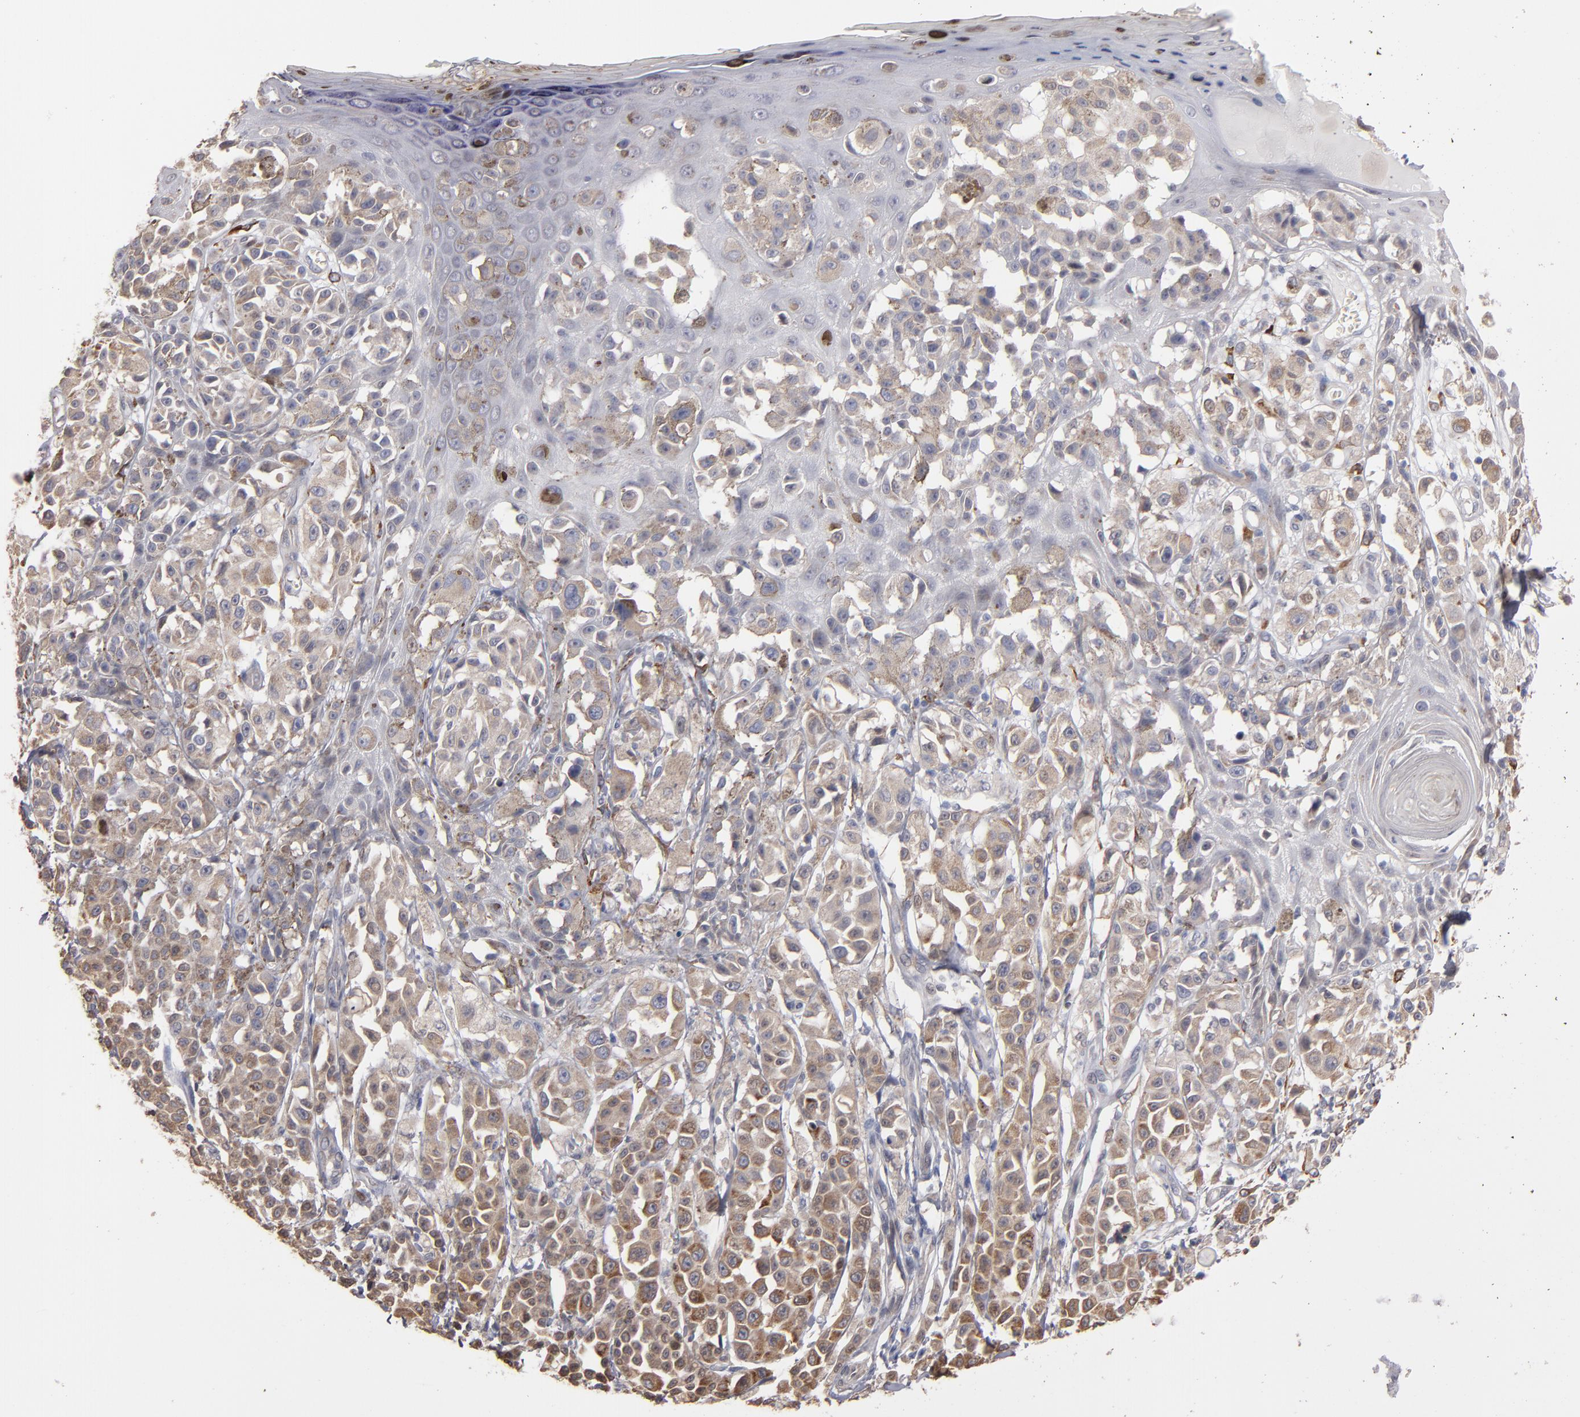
{"staining": {"intensity": "weak", "quantity": ">75%", "location": "cytoplasmic/membranous"}, "tissue": "melanoma", "cell_type": "Tumor cells", "image_type": "cancer", "snomed": [{"axis": "morphology", "description": "Malignant melanoma, NOS"}, {"axis": "topography", "description": "Skin"}], "caption": "Immunohistochemistry photomicrograph of human melanoma stained for a protein (brown), which displays low levels of weak cytoplasmic/membranous expression in approximately >75% of tumor cells.", "gene": "PGRMC1", "patient": {"sex": "female", "age": 38}}